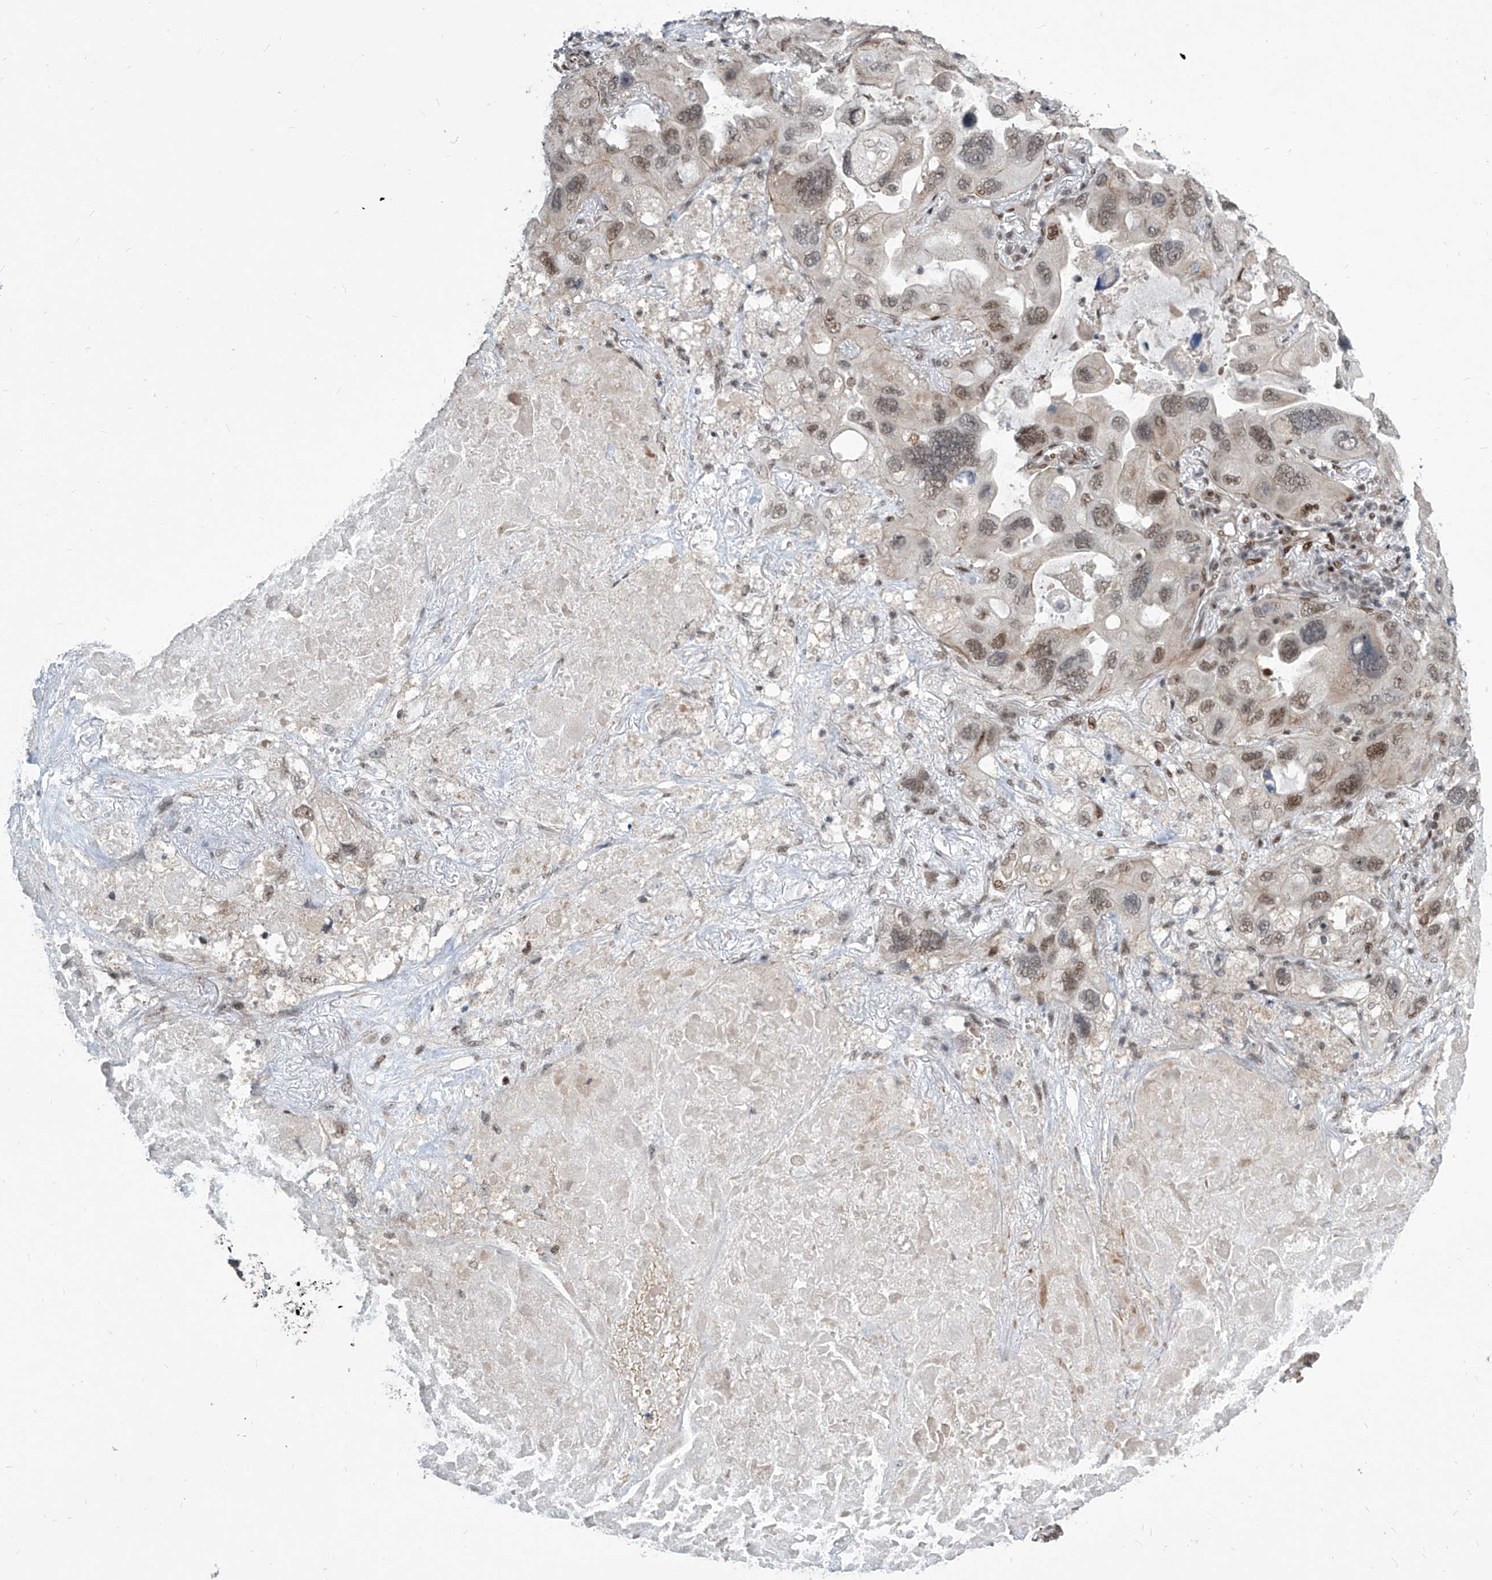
{"staining": {"intensity": "moderate", "quantity": ">75%", "location": "nuclear"}, "tissue": "lung cancer", "cell_type": "Tumor cells", "image_type": "cancer", "snomed": [{"axis": "morphology", "description": "Squamous cell carcinoma, NOS"}, {"axis": "topography", "description": "Lung"}], "caption": "Immunohistochemical staining of human squamous cell carcinoma (lung) displays medium levels of moderate nuclear staining in approximately >75% of tumor cells. The protein of interest is stained brown, and the nuclei are stained in blue (DAB (3,3'-diaminobenzidine) IHC with brightfield microscopy, high magnification).", "gene": "IRF2", "patient": {"sex": "female", "age": 73}}